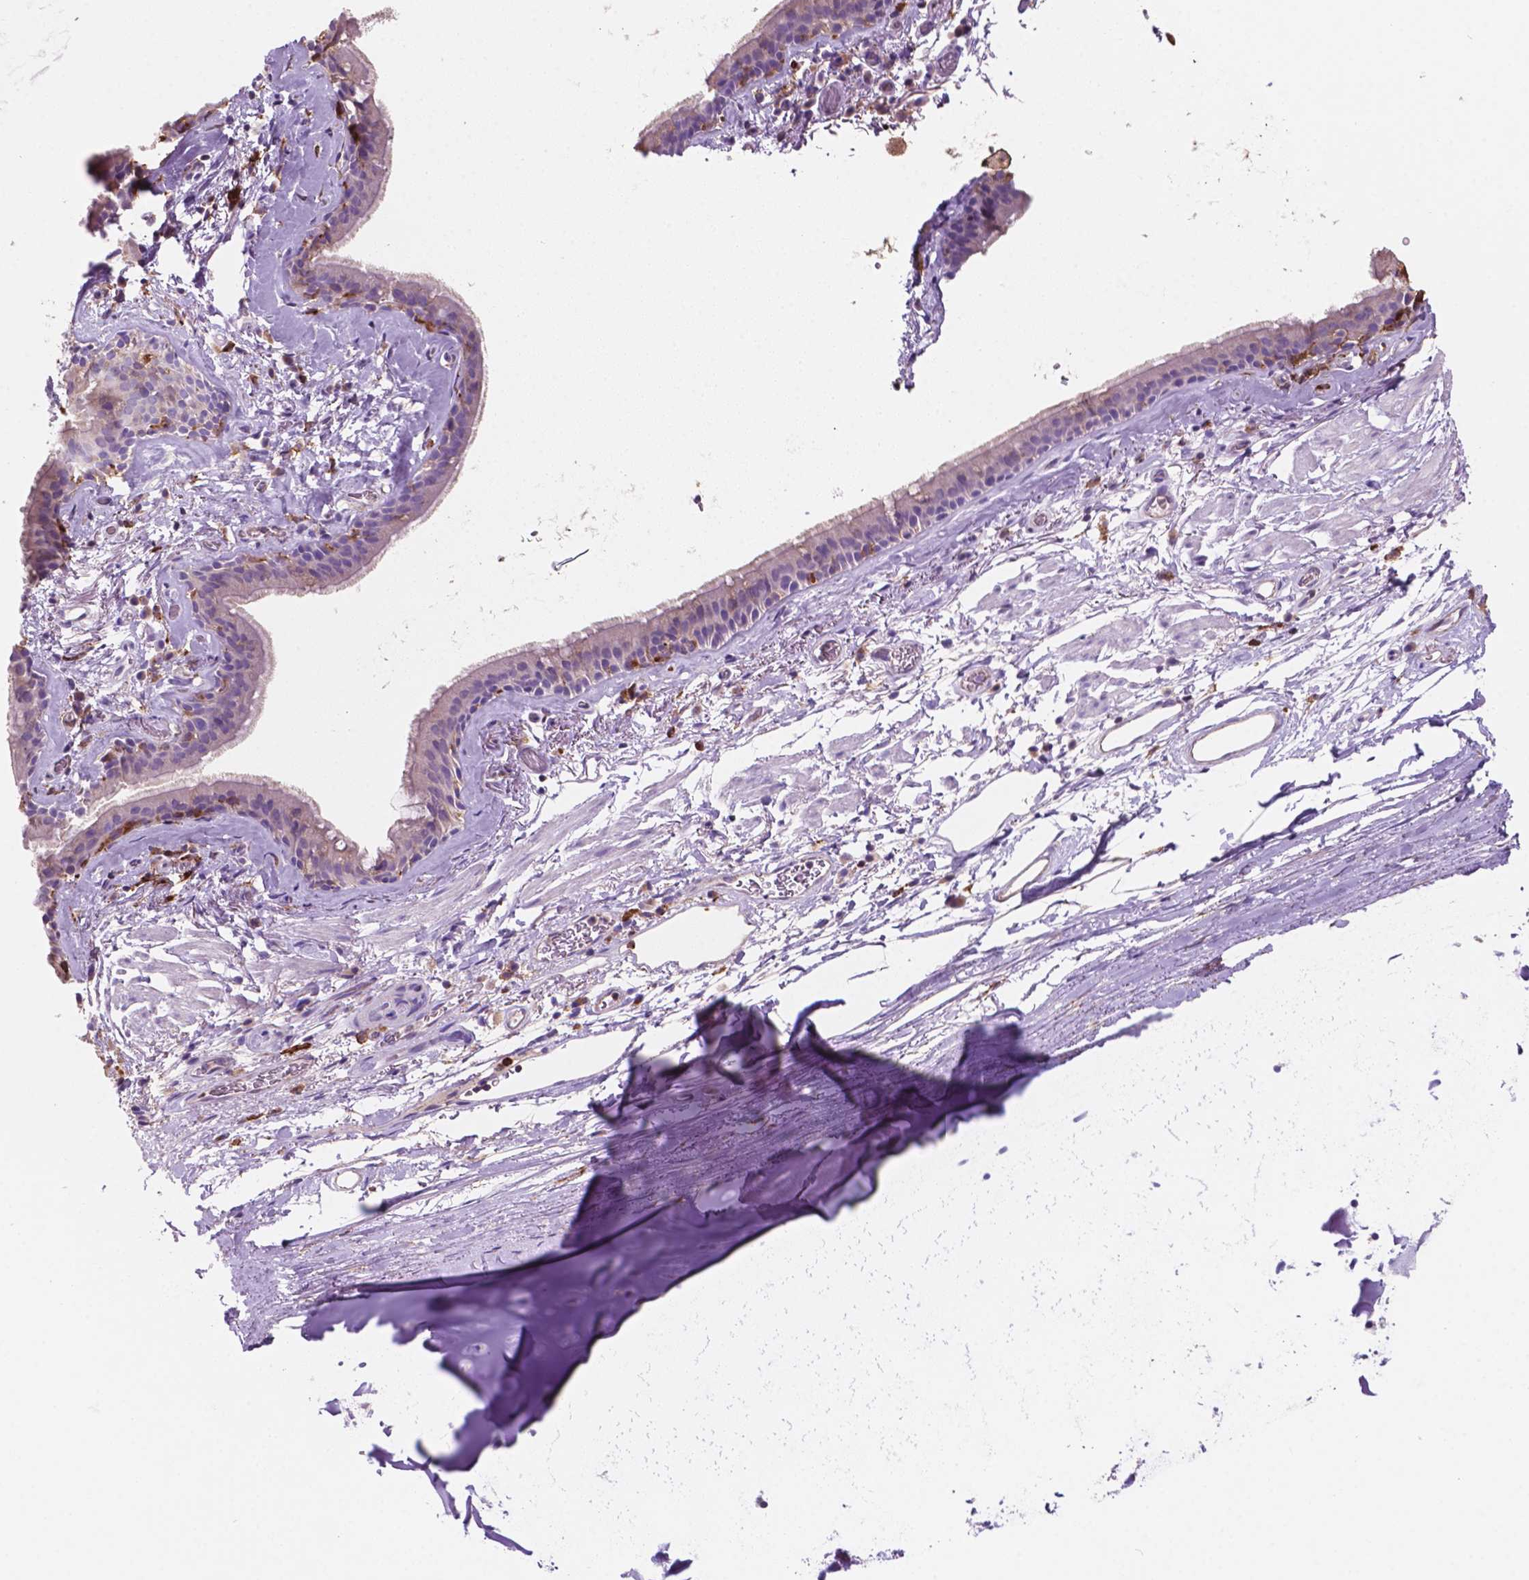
{"staining": {"intensity": "negative", "quantity": "none", "location": "none"}, "tissue": "bronchus", "cell_type": "Respiratory epithelial cells", "image_type": "normal", "snomed": [{"axis": "morphology", "description": "Normal tissue, NOS"}, {"axis": "topography", "description": "Cartilage tissue"}, {"axis": "topography", "description": "Bronchus"}], "caption": "Respiratory epithelial cells are negative for brown protein staining in unremarkable bronchus. (DAB (3,3'-diaminobenzidine) immunohistochemistry with hematoxylin counter stain).", "gene": "MKRN2OS", "patient": {"sex": "male", "age": 58}}